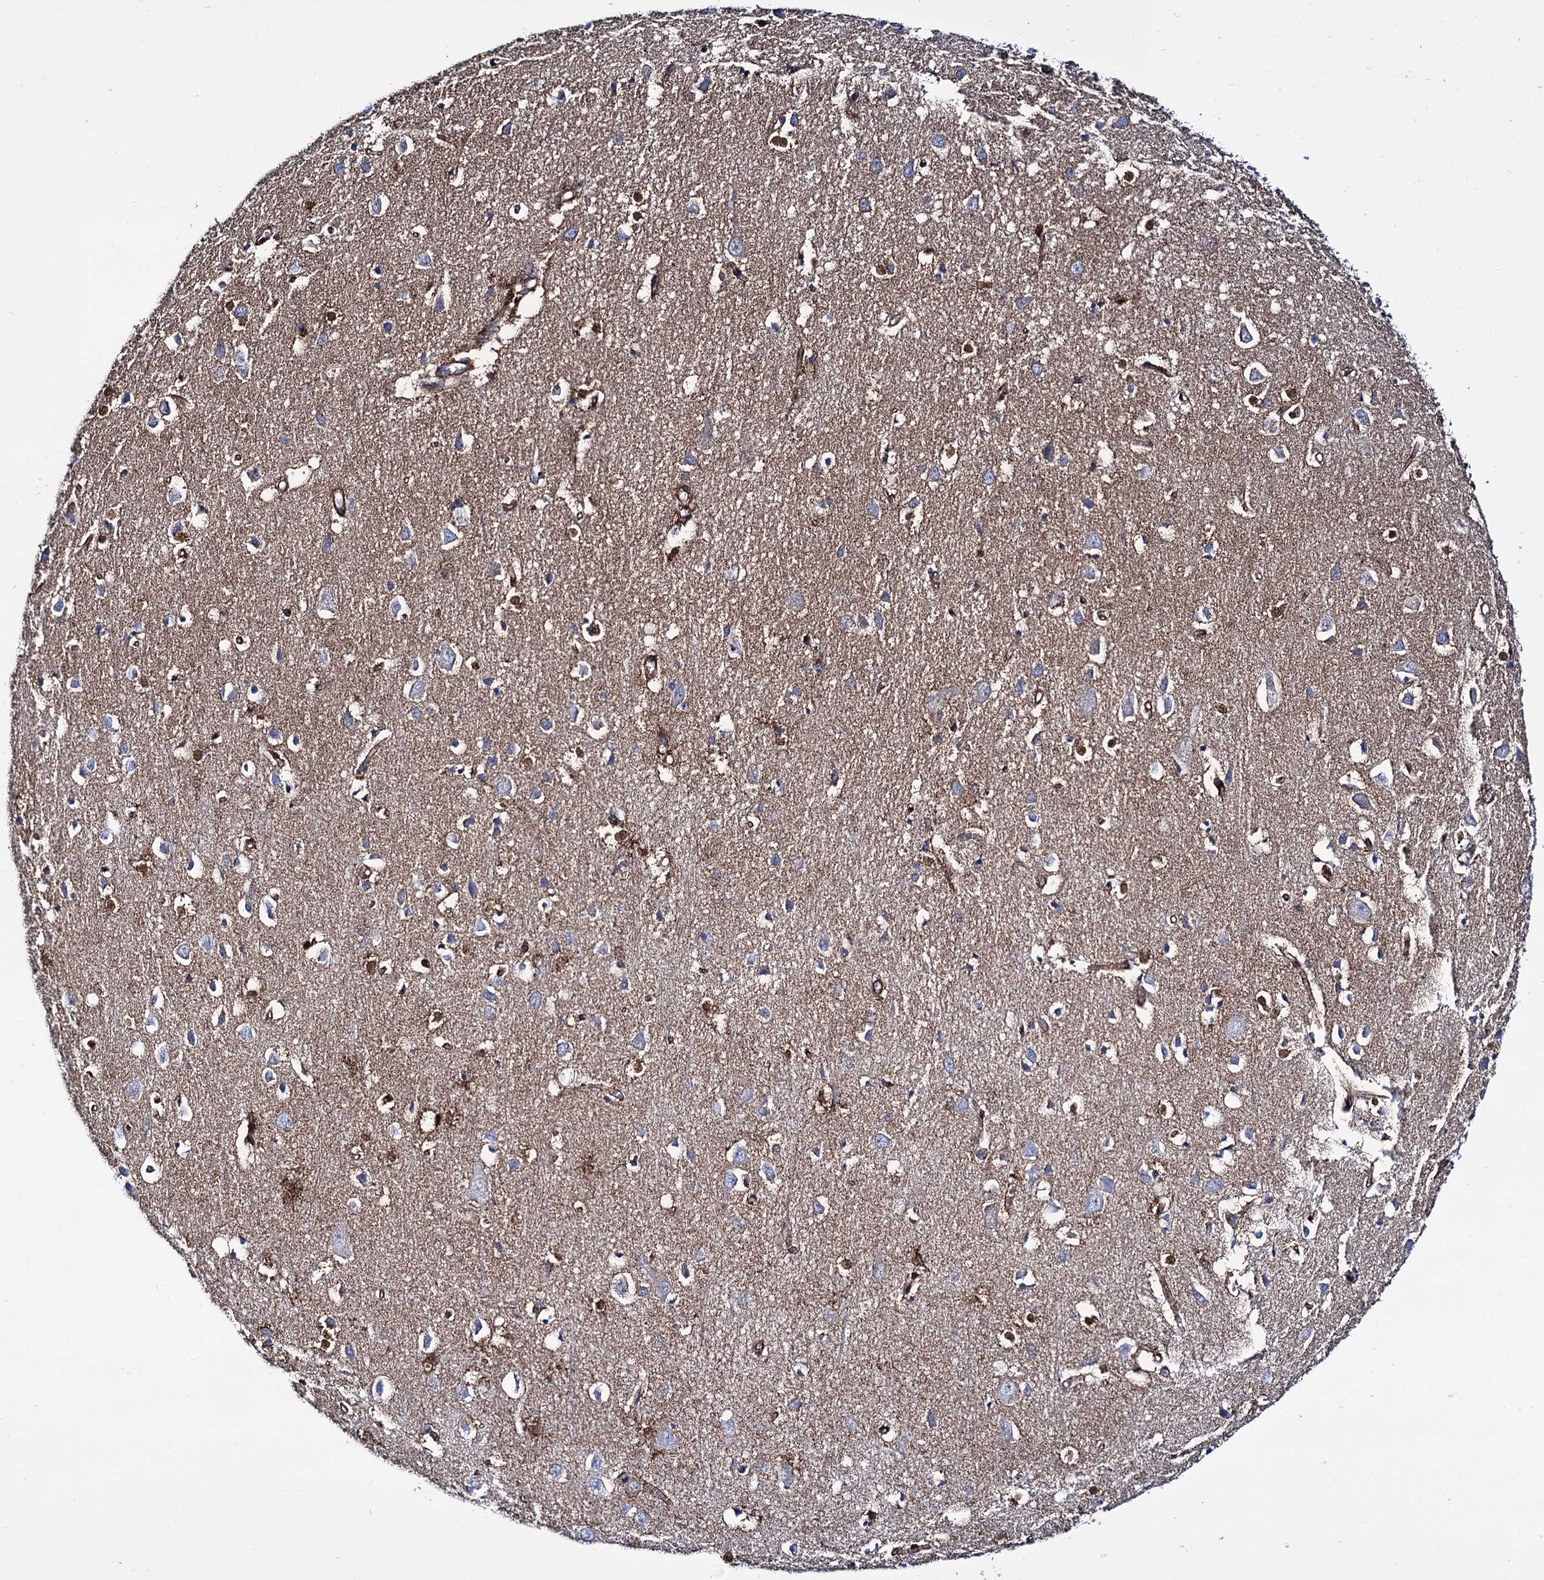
{"staining": {"intensity": "moderate", "quantity": ">75%", "location": "cytoplasmic/membranous"}, "tissue": "cerebral cortex", "cell_type": "Endothelial cells", "image_type": "normal", "snomed": [{"axis": "morphology", "description": "Normal tissue, NOS"}, {"axis": "topography", "description": "Cerebral cortex"}], "caption": "Moderate cytoplasmic/membranous protein expression is appreciated in about >75% of endothelial cells in cerebral cortex.", "gene": "DEF6", "patient": {"sex": "female", "age": 64}}